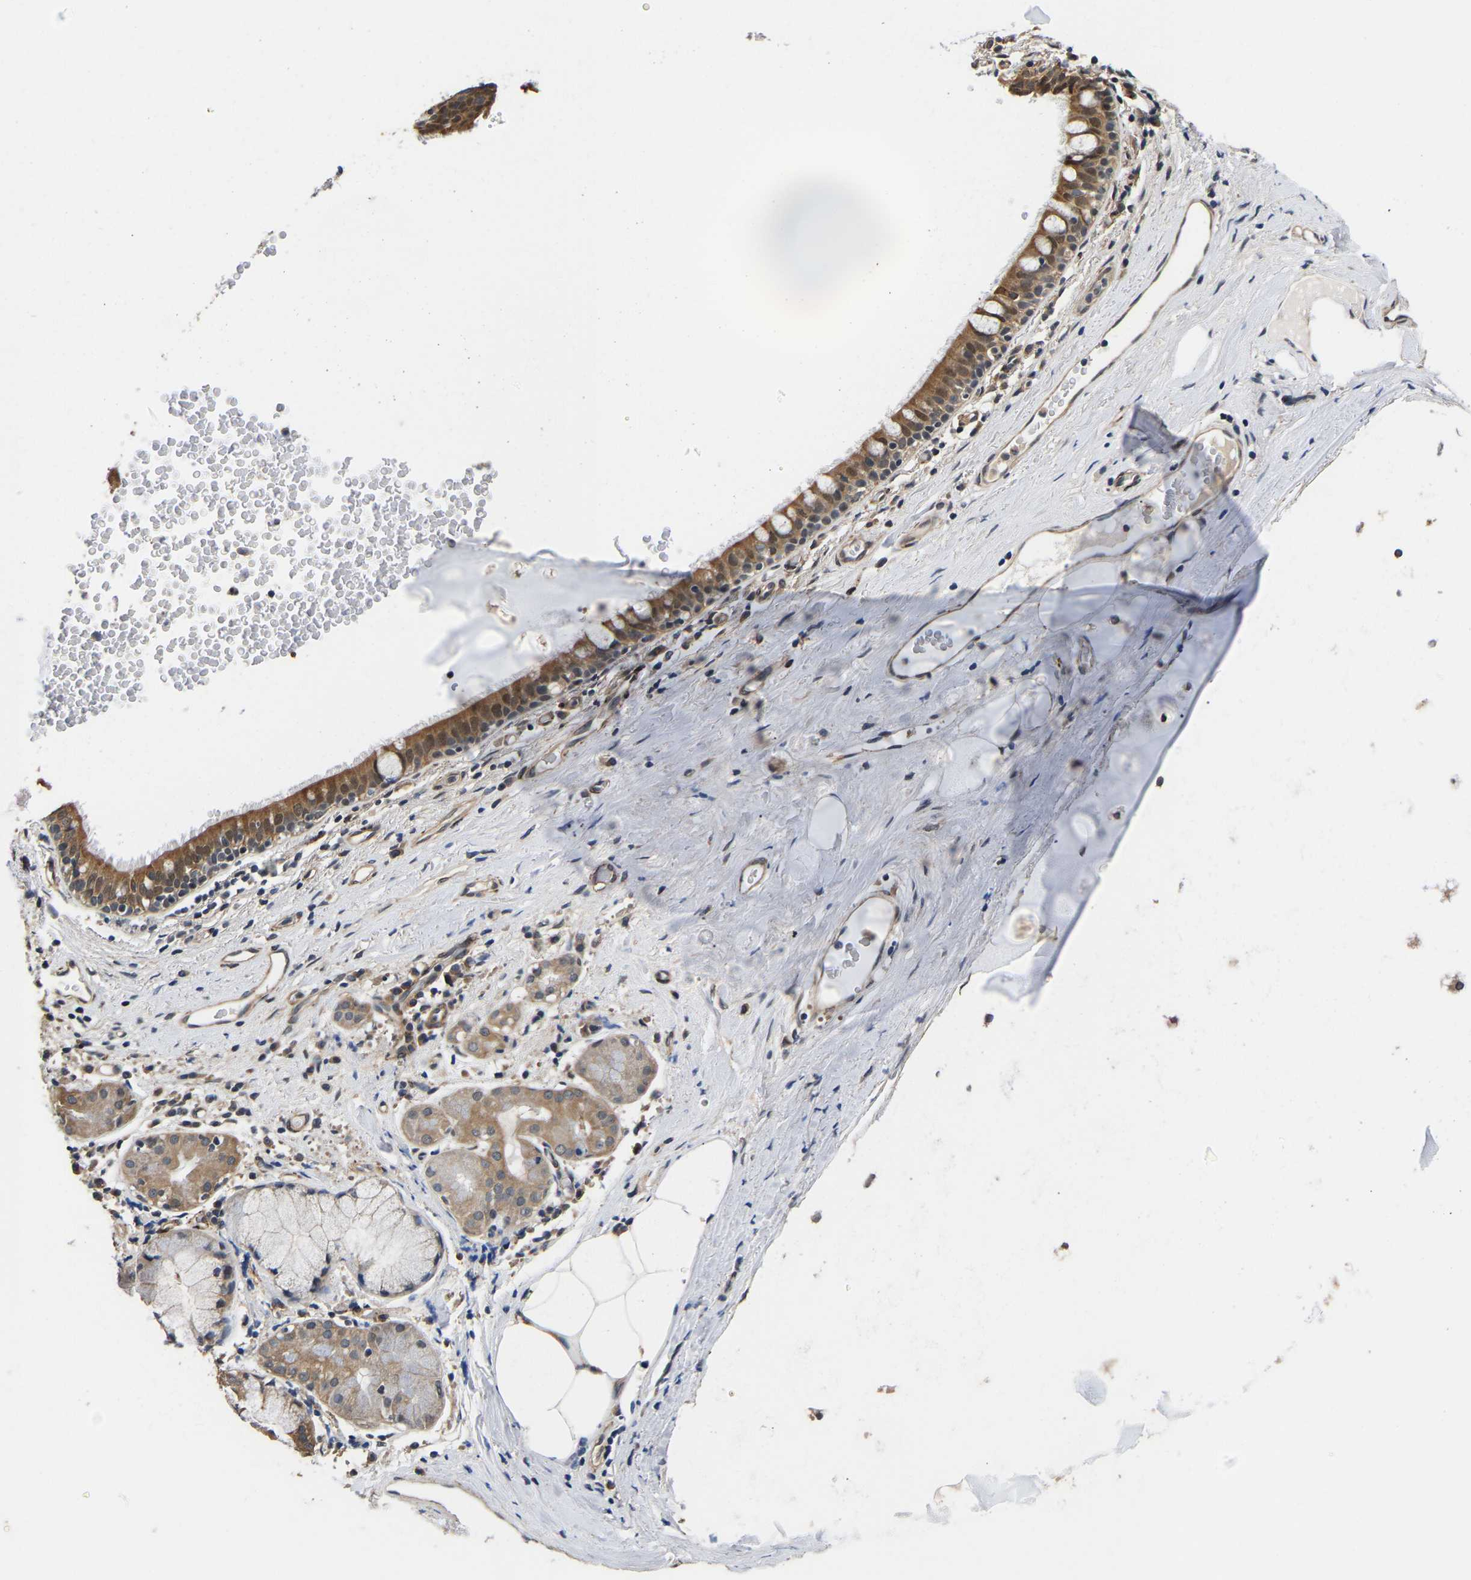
{"staining": {"intensity": "moderate", "quantity": ">75%", "location": "cytoplasmic/membranous"}, "tissue": "bronchus", "cell_type": "Respiratory epithelial cells", "image_type": "normal", "snomed": [{"axis": "morphology", "description": "Normal tissue, NOS"}, {"axis": "morphology", "description": "Inflammation, NOS"}, {"axis": "topography", "description": "Cartilage tissue"}, {"axis": "topography", "description": "Bronchus"}], "caption": "Immunohistochemical staining of unremarkable human bronchus reveals moderate cytoplasmic/membranous protein expression in about >75% of respiratory epithelial cells.", "gene": "METTL16", "patient": {"sex": "male", "age": 77}}